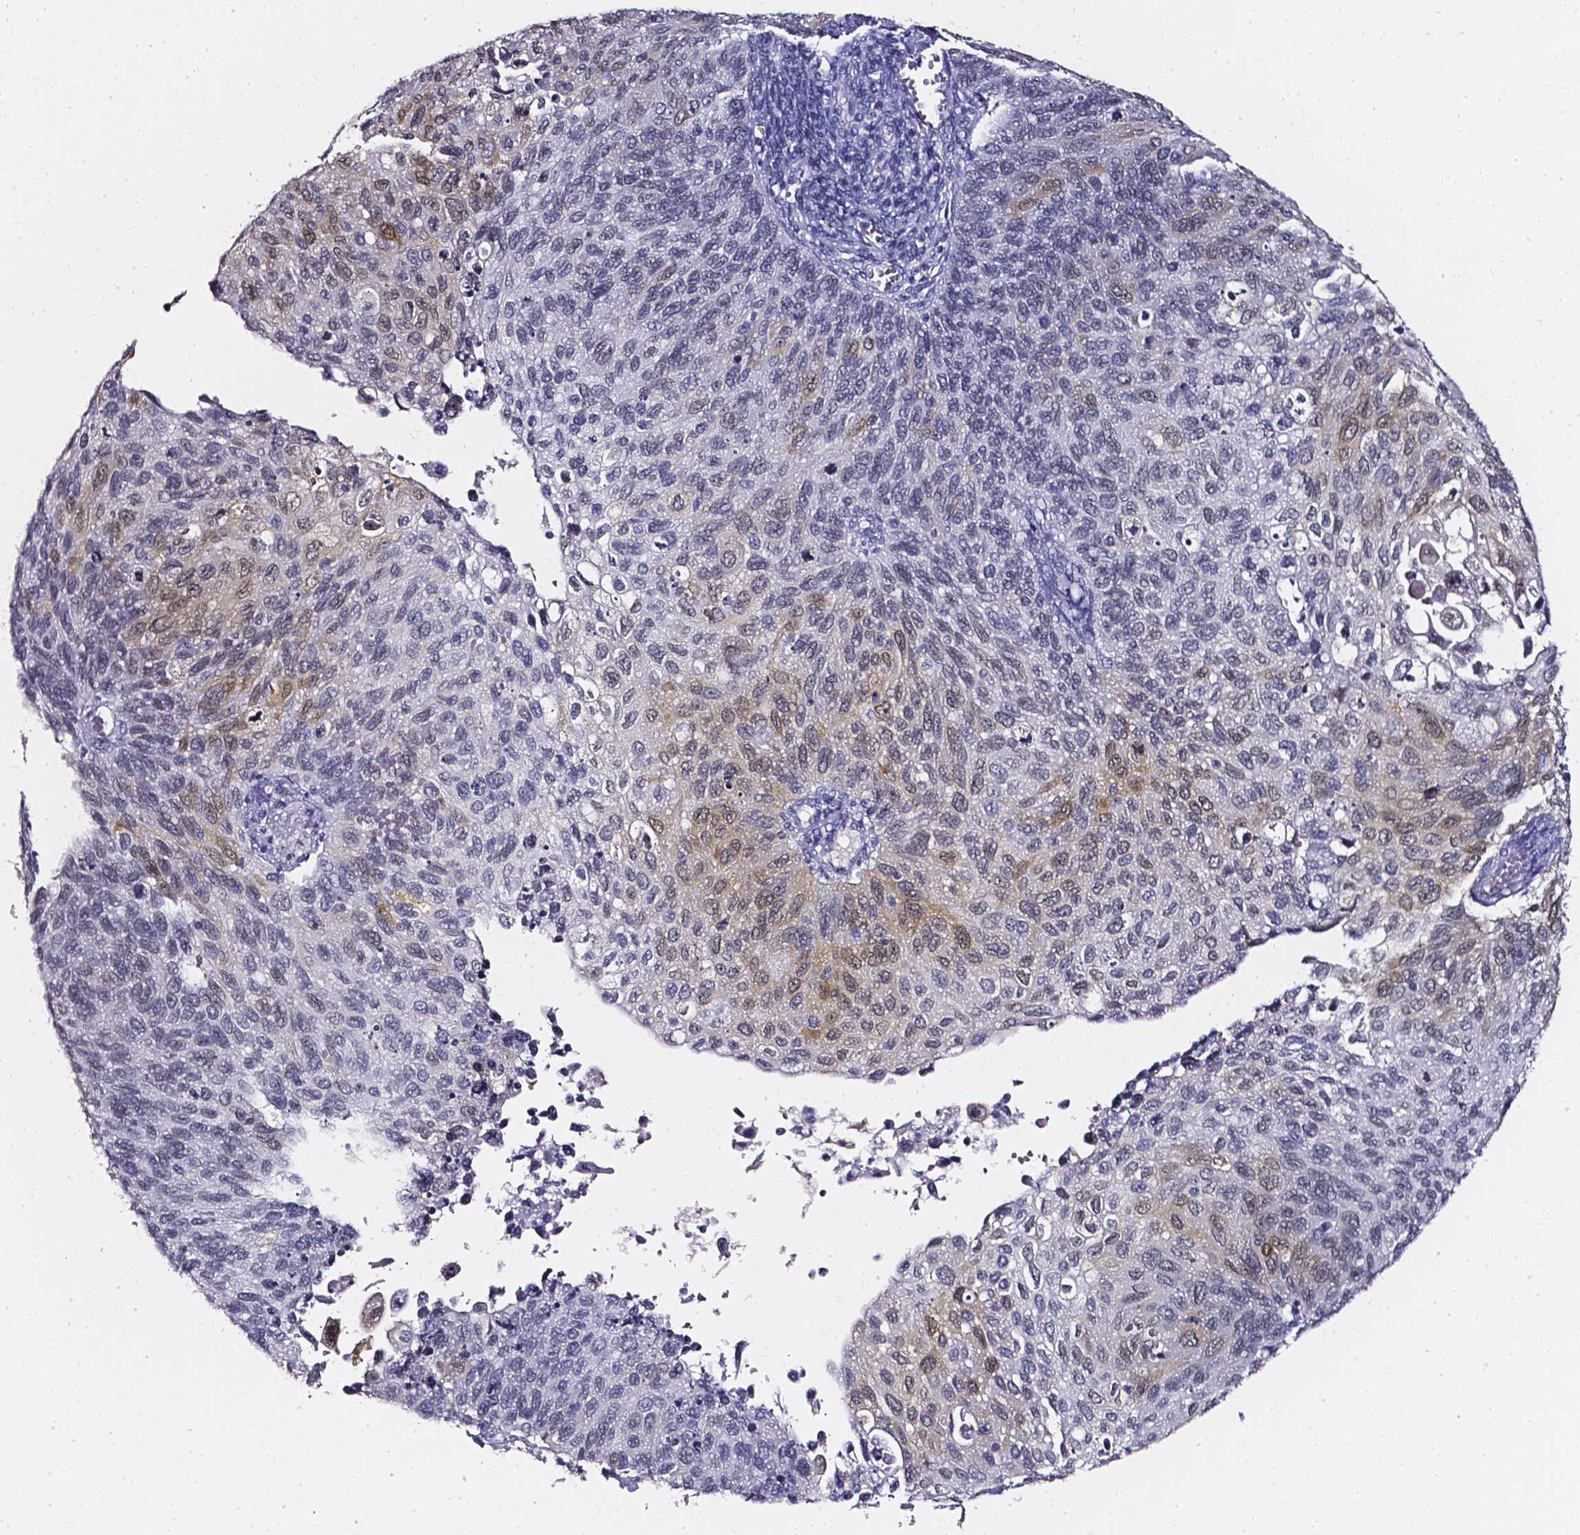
{"staining": {"intensity": "moderate", "quantity": "<25%", "location": "cytoplasmic/membranous,nuclear"}, "tissue": "cervical cancer", "cell_type": "Tumor cells", "image_type": "cancer", "snomed": [{"axis": "morphology", "description": "Squamous cell carcinoma, NOS"}, {"axis": "topography", "description": "Cervix"}], "caption": "Moderate cytoplasmic/membranous and nuclear expression for a protein is identified in about <25% of tumor cells of squamous cell carcinoma (cervical) using immunohistochemistry.", "gene": "AKR1B10", "patient": {"sex": "female", "age": 70}}